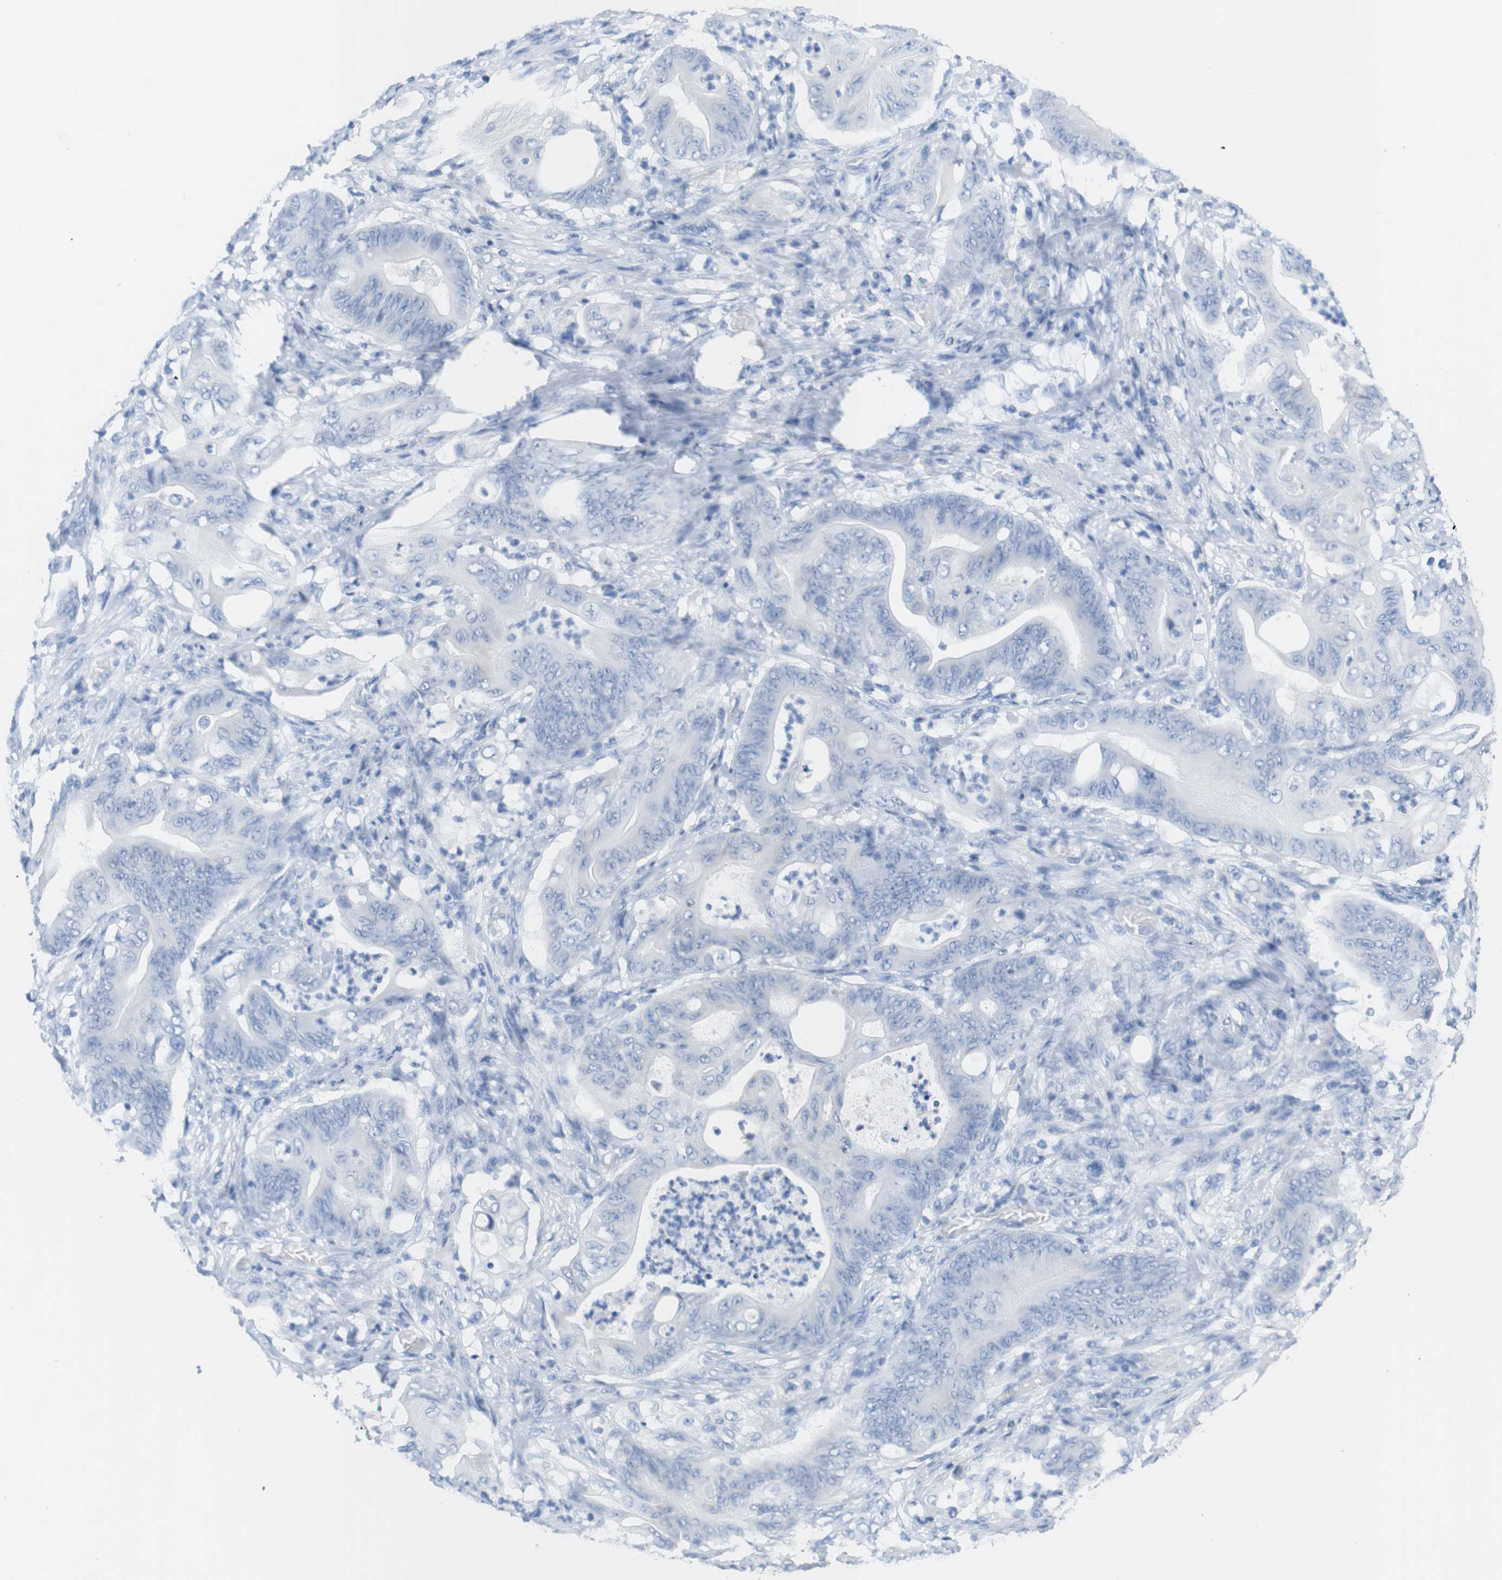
{"staining": {"intensity": "negative", "quantity": "none", "location": "none"}, "tissue": "stomach cancer", "cell_type": "Tumor cells", "image_type": "cancer", "snomed": [{"axis": "morphology", "description": "Adenocarcinoma, NOS"}, {"axis": "topography", "description": "Stomach"}], "caption": "The image reveals no significant staining in tumor cells of adenocarcinoma (stomach).", "gene": "LAG3", "patient": {"sex": "female", "age": 73}}